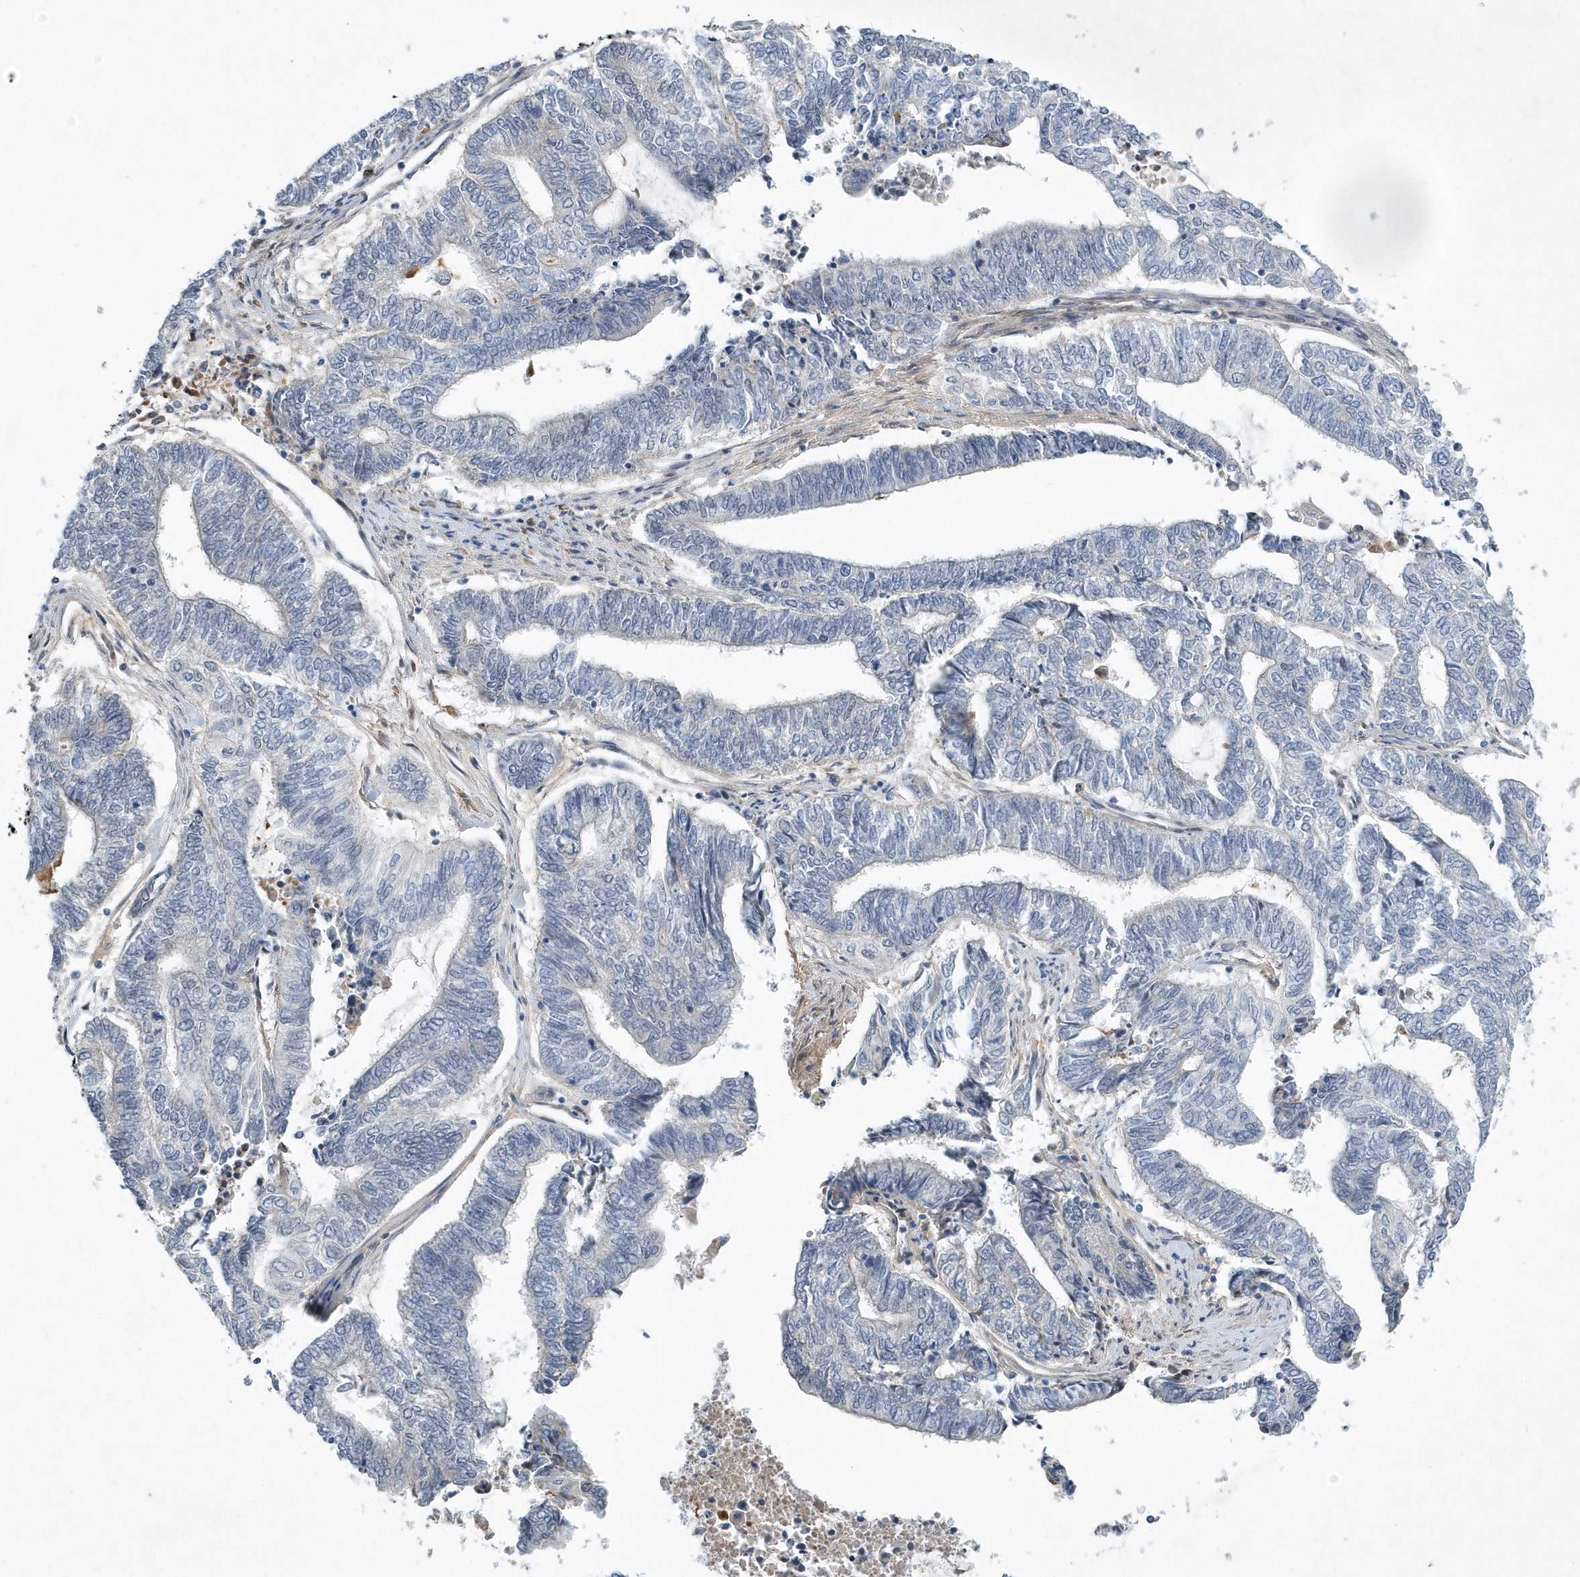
{"staining": {"intensity": "weak", "quantity": "<25%", "location": "nuclear"}, "tissue": "endometrial cancer", "cell_type": "Tumor cells", "image_type": "cancer", "snomed": [{"axis": "morphology", "description": "Adenocarcinoma, NOS"}, {"axis": "topography", "description": "Uterus"}, {"axis": "topography", "description": "Endometrium"}], "caption": "Endometrial cancer was stained to show a protein in brown. There is no significant positivity in tumor cells.", "gene": "FAM217A", "patient": {"sex": "female", "age": 70}}